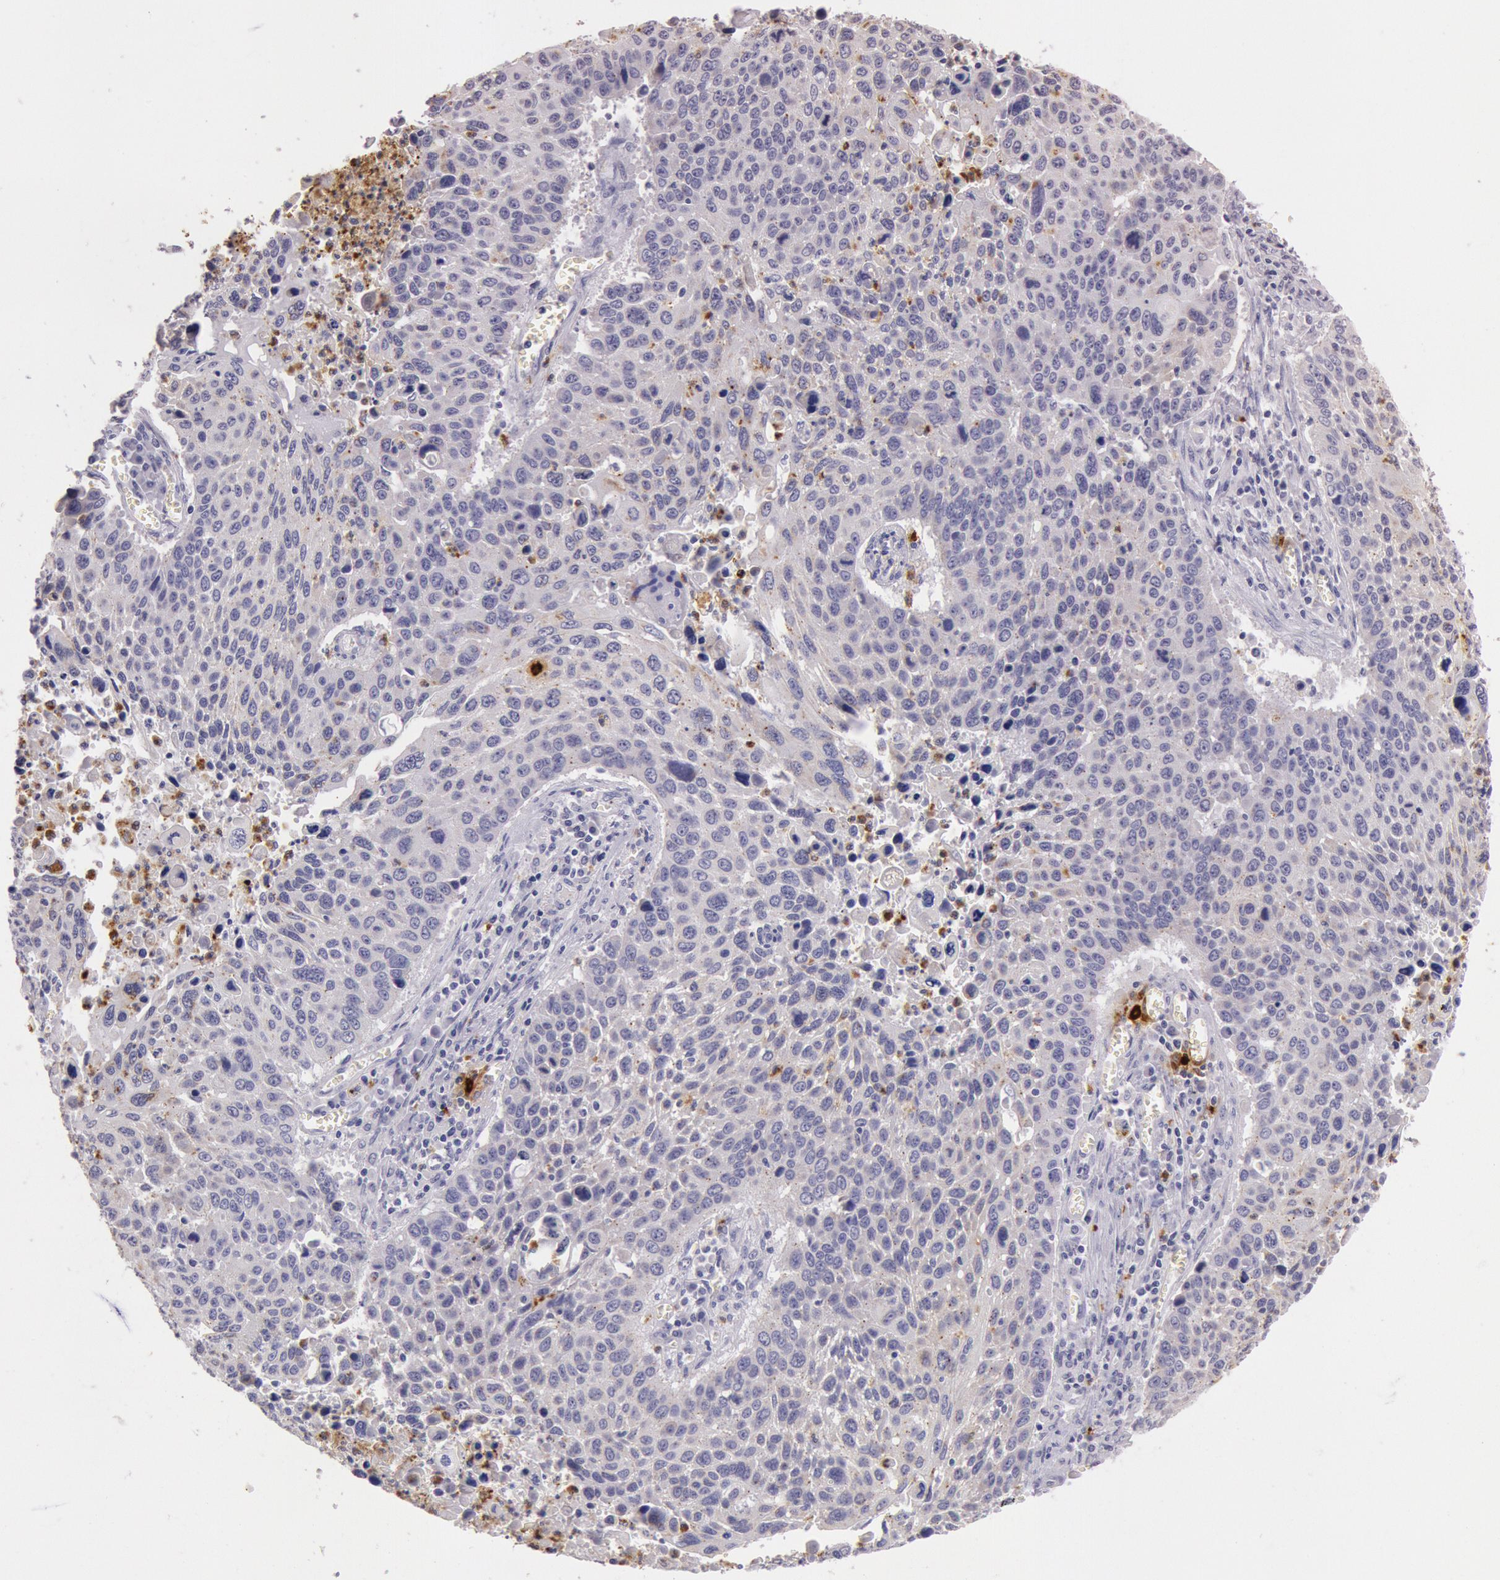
{"staining": {"intensity": "negative", "quantity": "none", "location": "none"}, "tissue": "lung cancer", "cell_type": "Tumor cells", "image_type": "cancer", "snomed": [{"axis": "morphology", "description": "Squamous cell carcinoma, NOS"}, {"axis": "topography", "description": "Lung"}], "caption": "Immunohistochemistry micrograph of neoplastic tissue: human lung cancer stained with DAB demonstrates no significant protein positivity in tumor cells.", "gene": "KDM6A", "patient": {"sex": "male", "age": 68}}